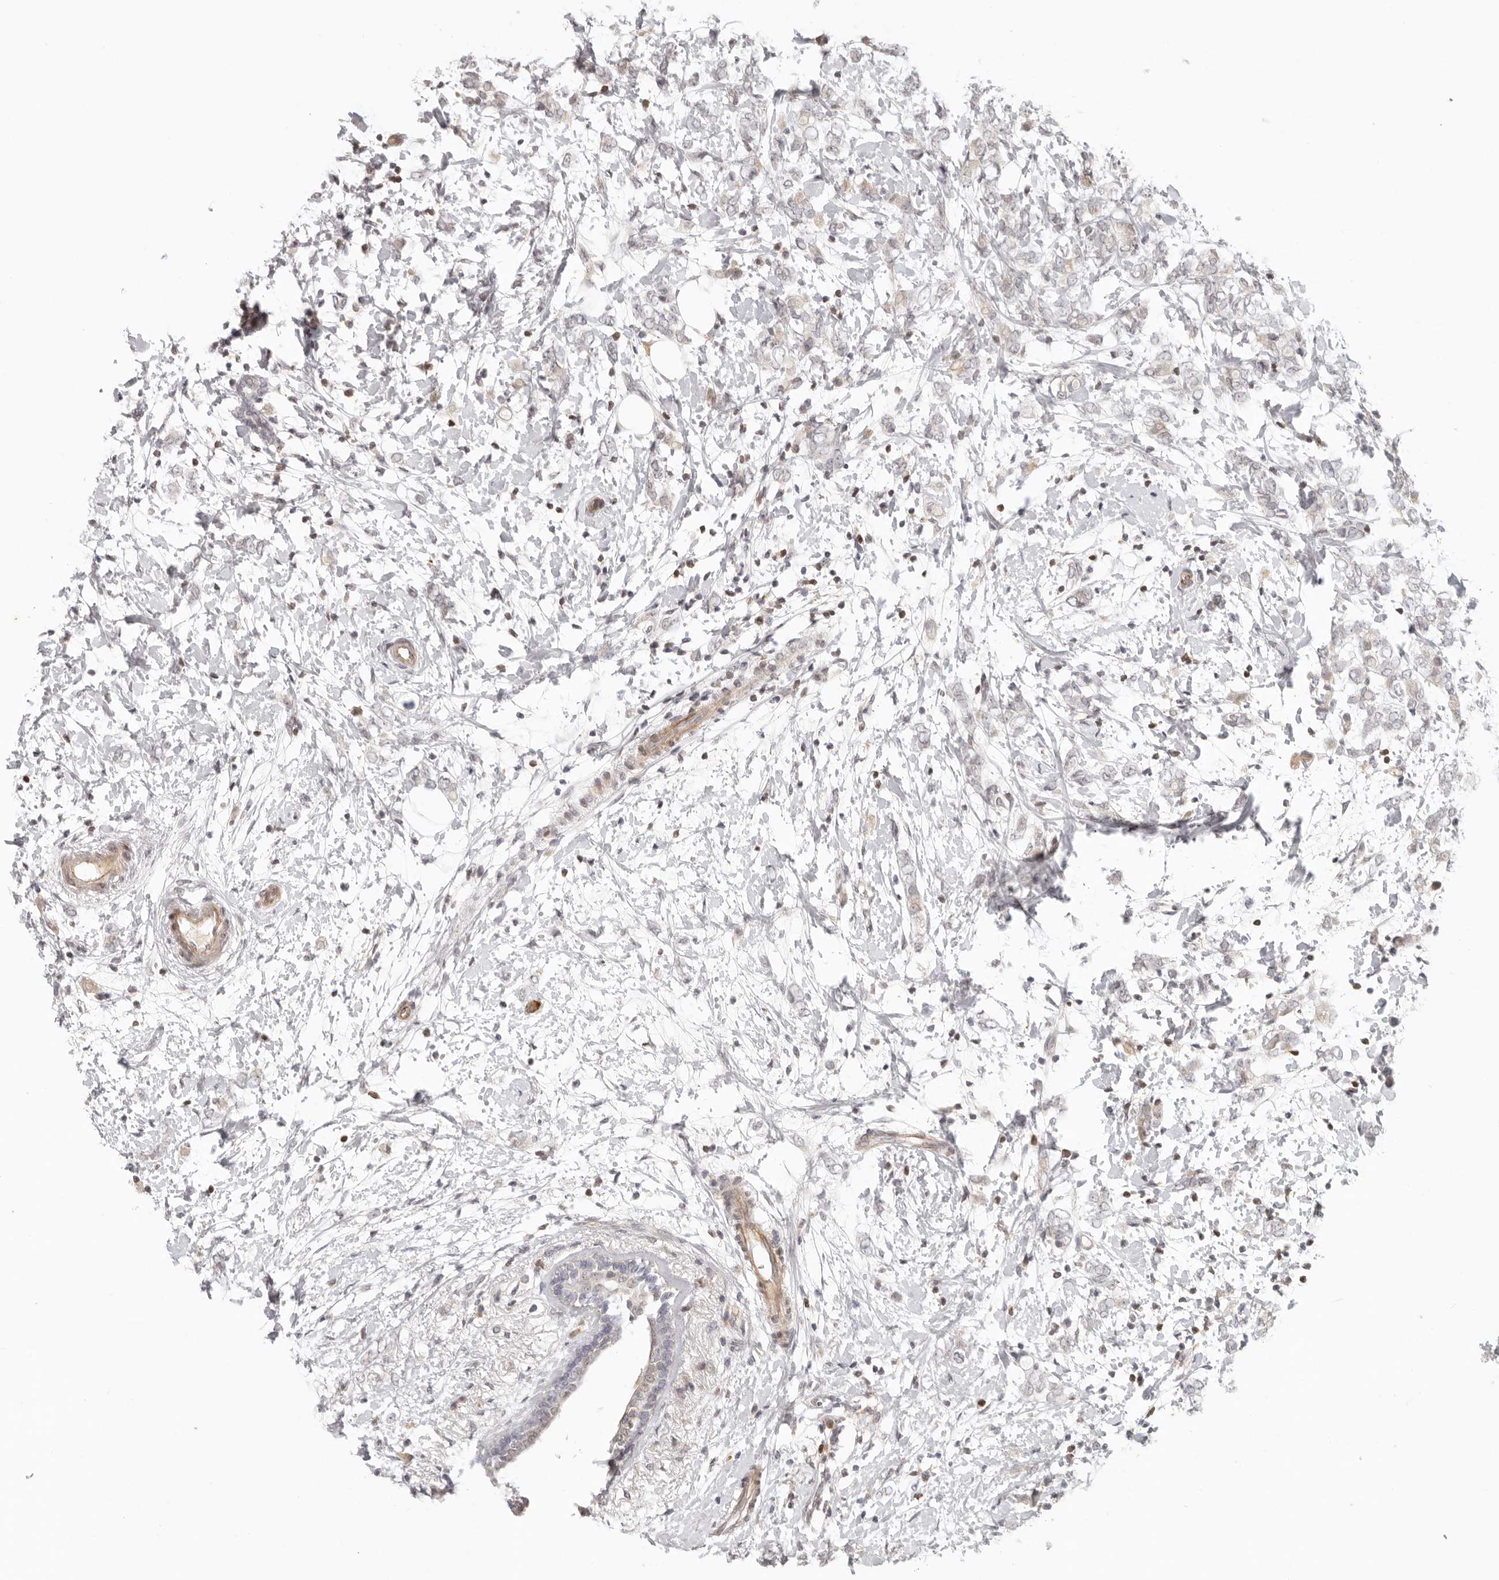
{"staining": {"intensity": "negative", "quantity": "none", "location": "none"}, "tissue": "breast cancer", "cell_type": "Tumor cells", "image_type": "cancer", "snomed": [{"axis": "morphology", "description": "Normal tissue, NOS"}, {"axis": "morphology", "description": "Lobular carcinoma"}, {"axis": "topography", "description": "Breast"}], "caption": "IHC image of human breast cancer (lobular carcinoma) stained for a protein (brown), which exhibits no positivity in tumor cells.", "gene": "AHDC1", "patient": {"sex": "female", "age": 47}}